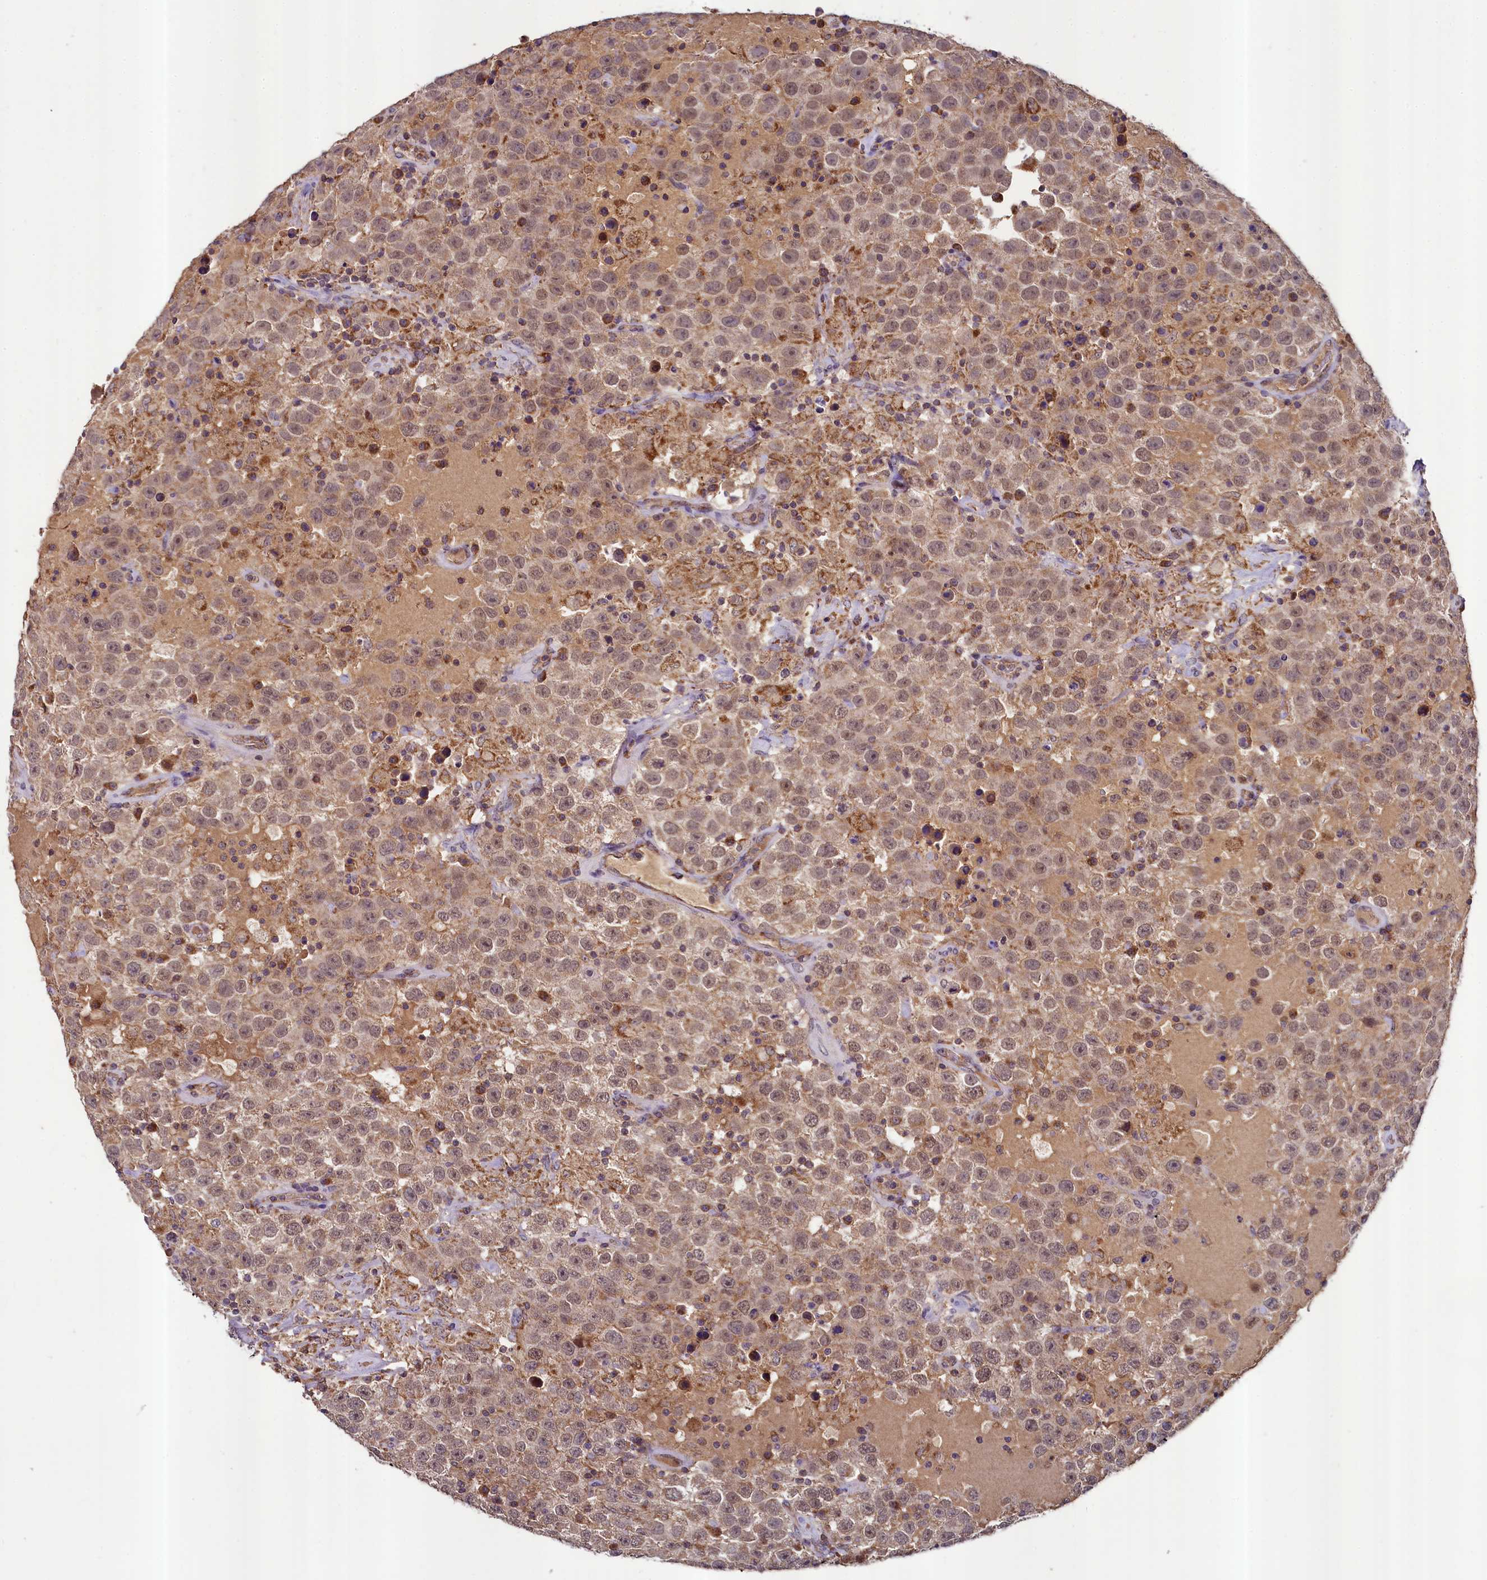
{"staining": {"intensity": "moderate", "quantity": ">75%", "location": "cytoplasmic/membranous"}, "tissue": "testis cancer", "cell_type": "Tumor cells", "image_type": "cancer", "snomed": [{"axis": "morphology", "description": "Seminoma, NOS"}, {"axis": "topography", "description": "Testis"}], "caption": "Immunohistochemical staining of human testis seminoma exhibits moderate cytoplasmic/membranous protein positivity in approximately >75% of tumor cells.", "gene": "METTL4", "patient": {"sex": "male", "age": 41}}